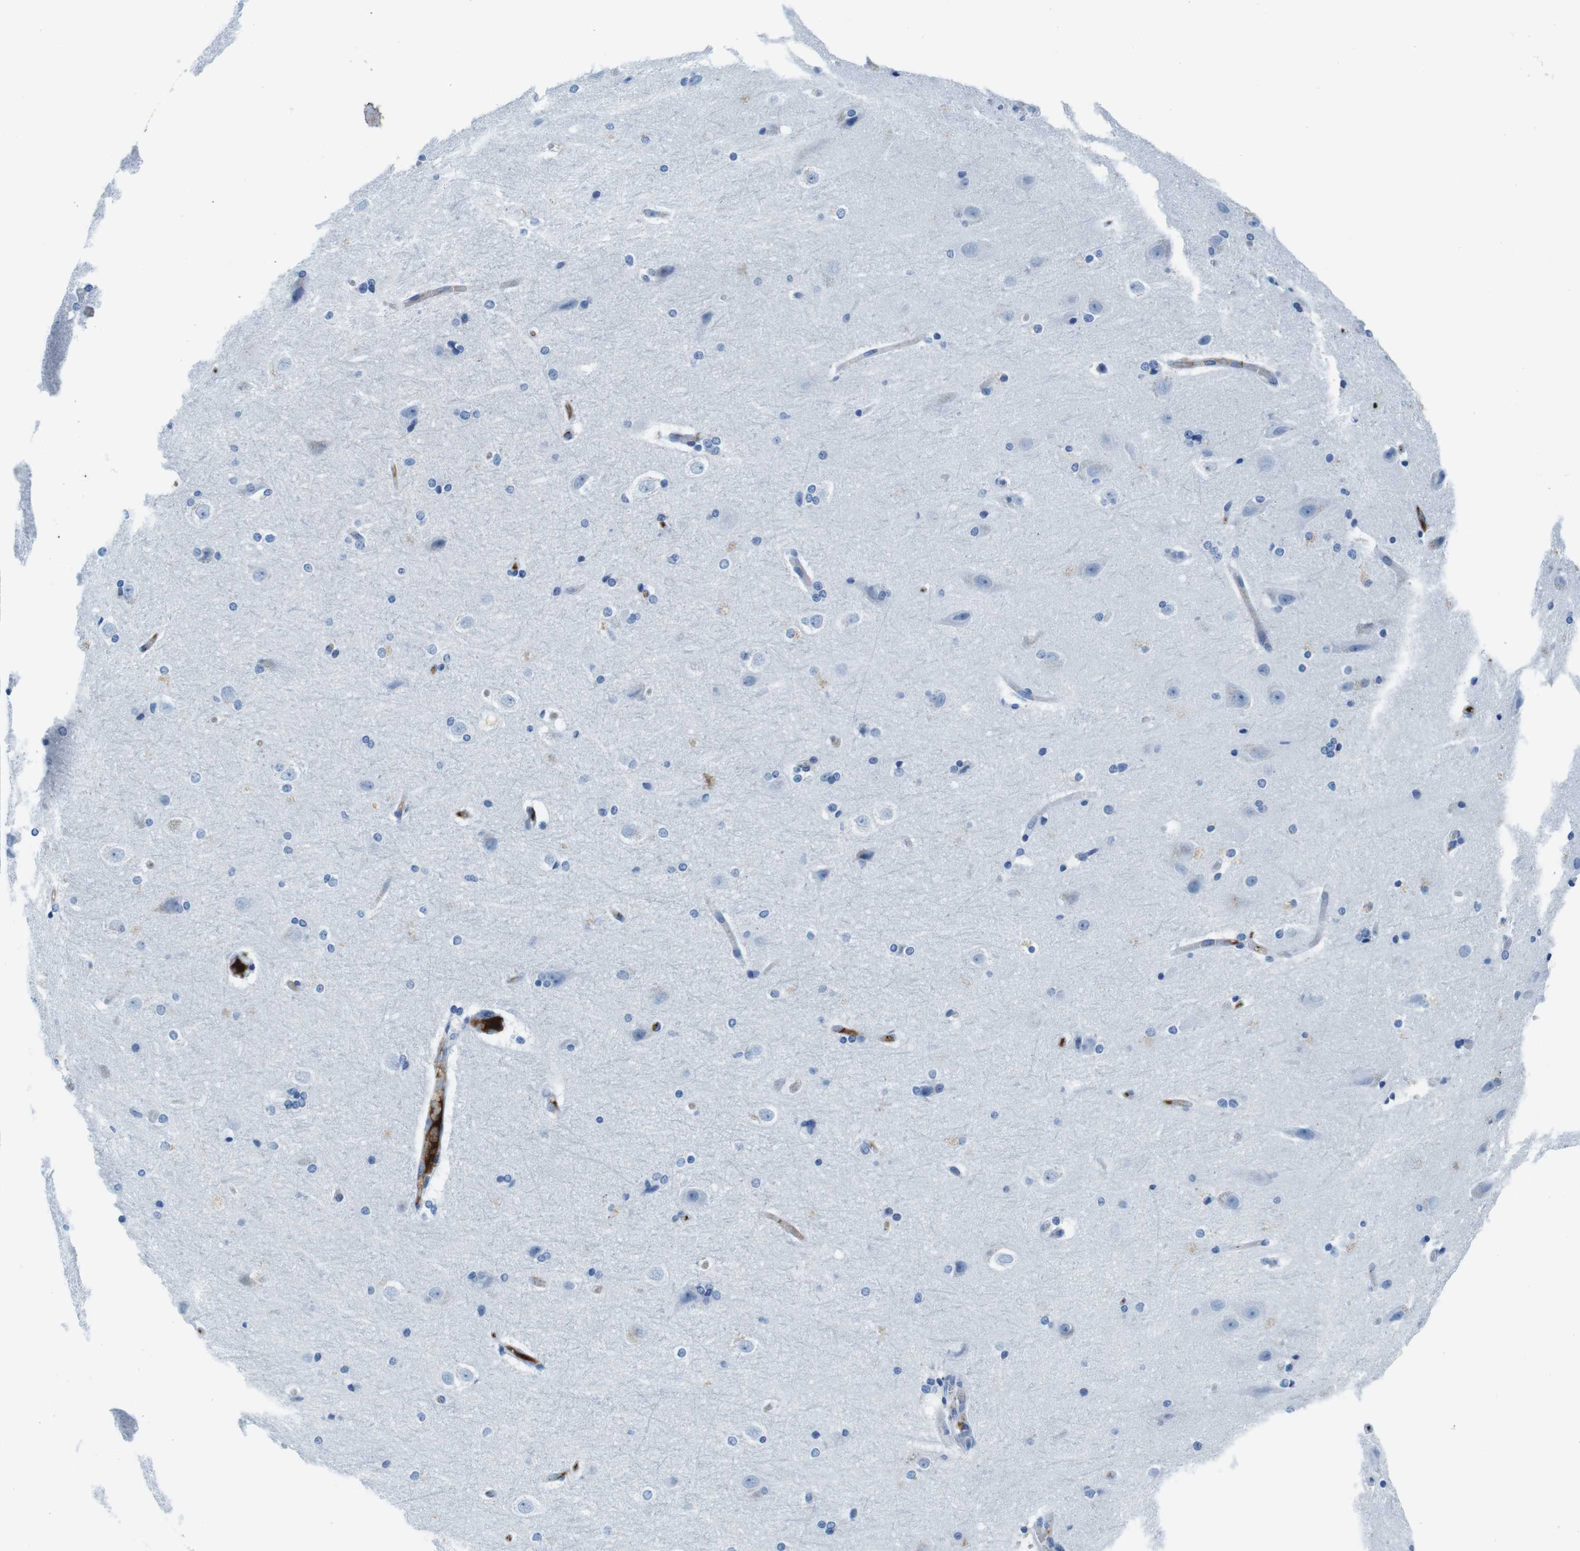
{"staining": {"intensity": "negative", "quantity": "none", "location": "none"}, "tissue": "hippocampus", "cell_type": "Glial cells", "image_type": "normal", "snomed": [{"axis": "morphology", "description": "Normal tissue, NOS"}, {"axis": "topography", "description": "Hippocampus"}], "caption": "This photomicrograph is of normal hippocampus stained with immunohistochemistry to label a protein in brown with the nuclei are counter-stained blue. There is no expression in glial cells. (Immunohistochemistry, brightfield microscopy, high magnification).", "gene": "IGKC", "patient": {"sex": "female", "age": 19}}